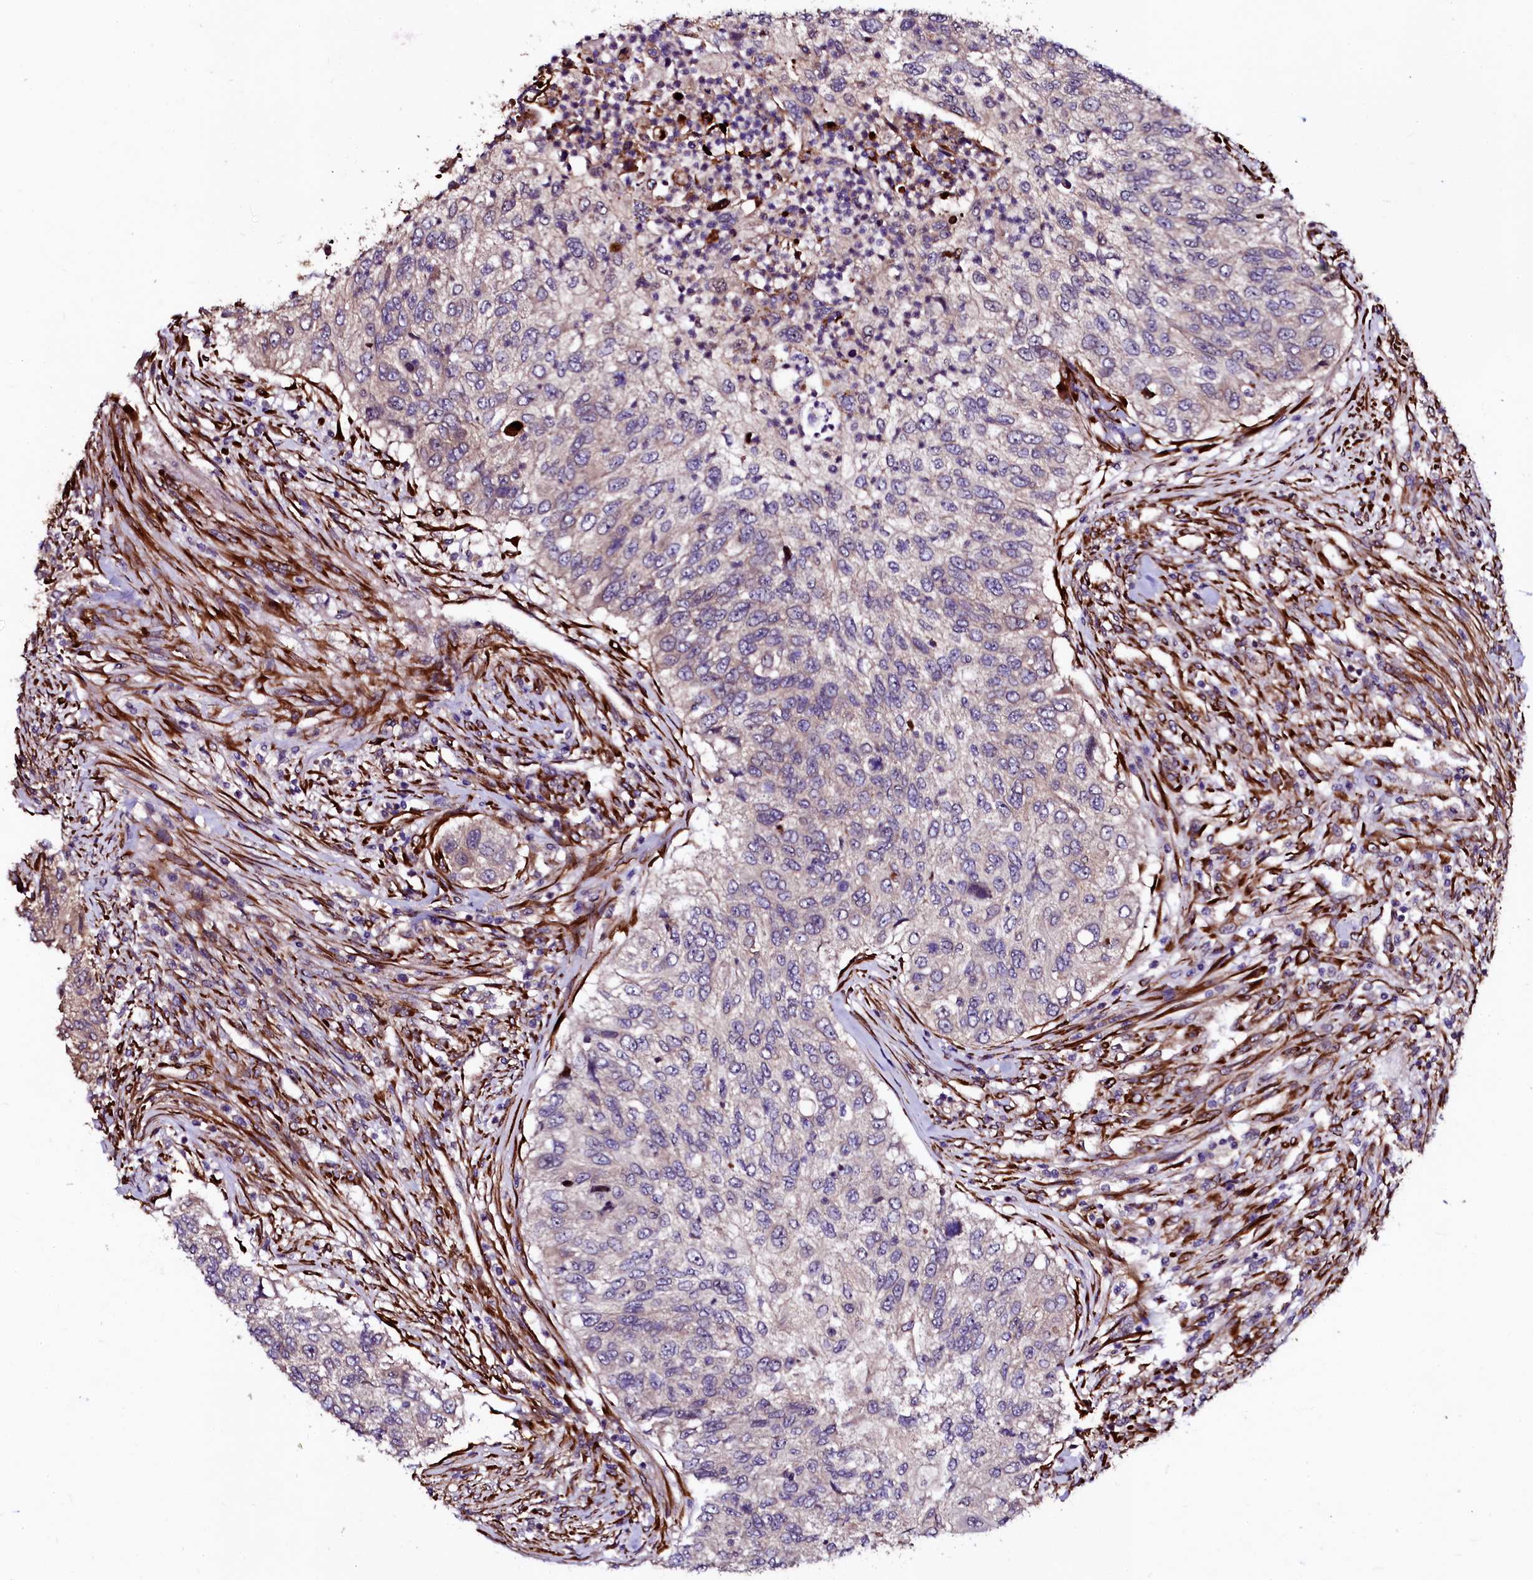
{"staining": {"intensity": "negative", "quantity": "none", "location": "none"}, "tissue": "urothelial cancer", "cell_type": "Tumor cells", "image_type": "cancer", "snomed": [{"axis": "morphology", "description": "Urothelial carcinoma, High grade"}, {"axis": "topography", "description": "Urinary bladder"}], "caption": "Tumor cells show no significant positivity in high-grade urothelial carcinoma.", "gene": "N4BP1", "patient": {"sex": "female", "age": 60}}